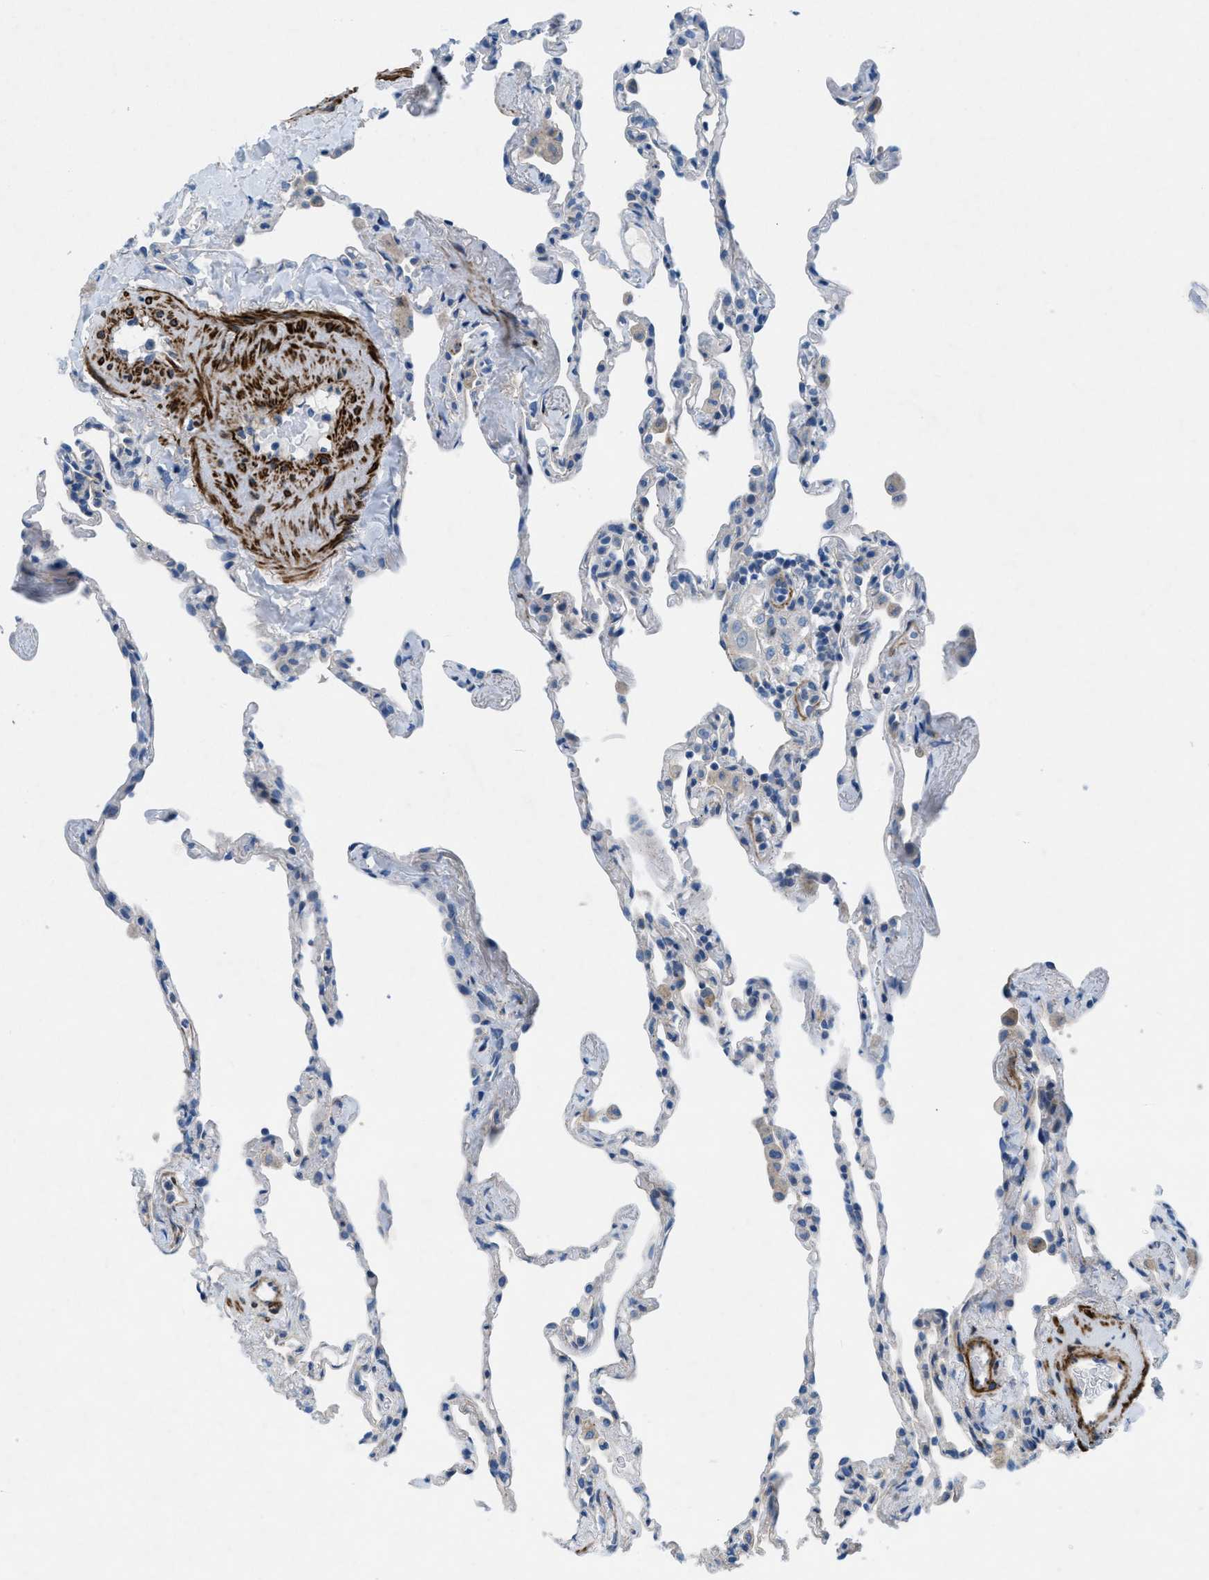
{"staining": {"intensity": "weak", "quantity": "<25%", "location": "cytoplasmic/membranous"}, "tissue": "lung", "cell_type": "Alveolar cells", "image_type": "normal", "snomed": [{"axis": "morphology", "description": "Normal tissue, NOS"}, {"axis": "topography", "description": "Lung"}], "caption": "High power microscopy image of an immunohistochemistry image of benign lung, revealing no significant staining in alveolar cells.", "gene": "MFSD13A", "patient": {"sex": "male", "age": 59}}